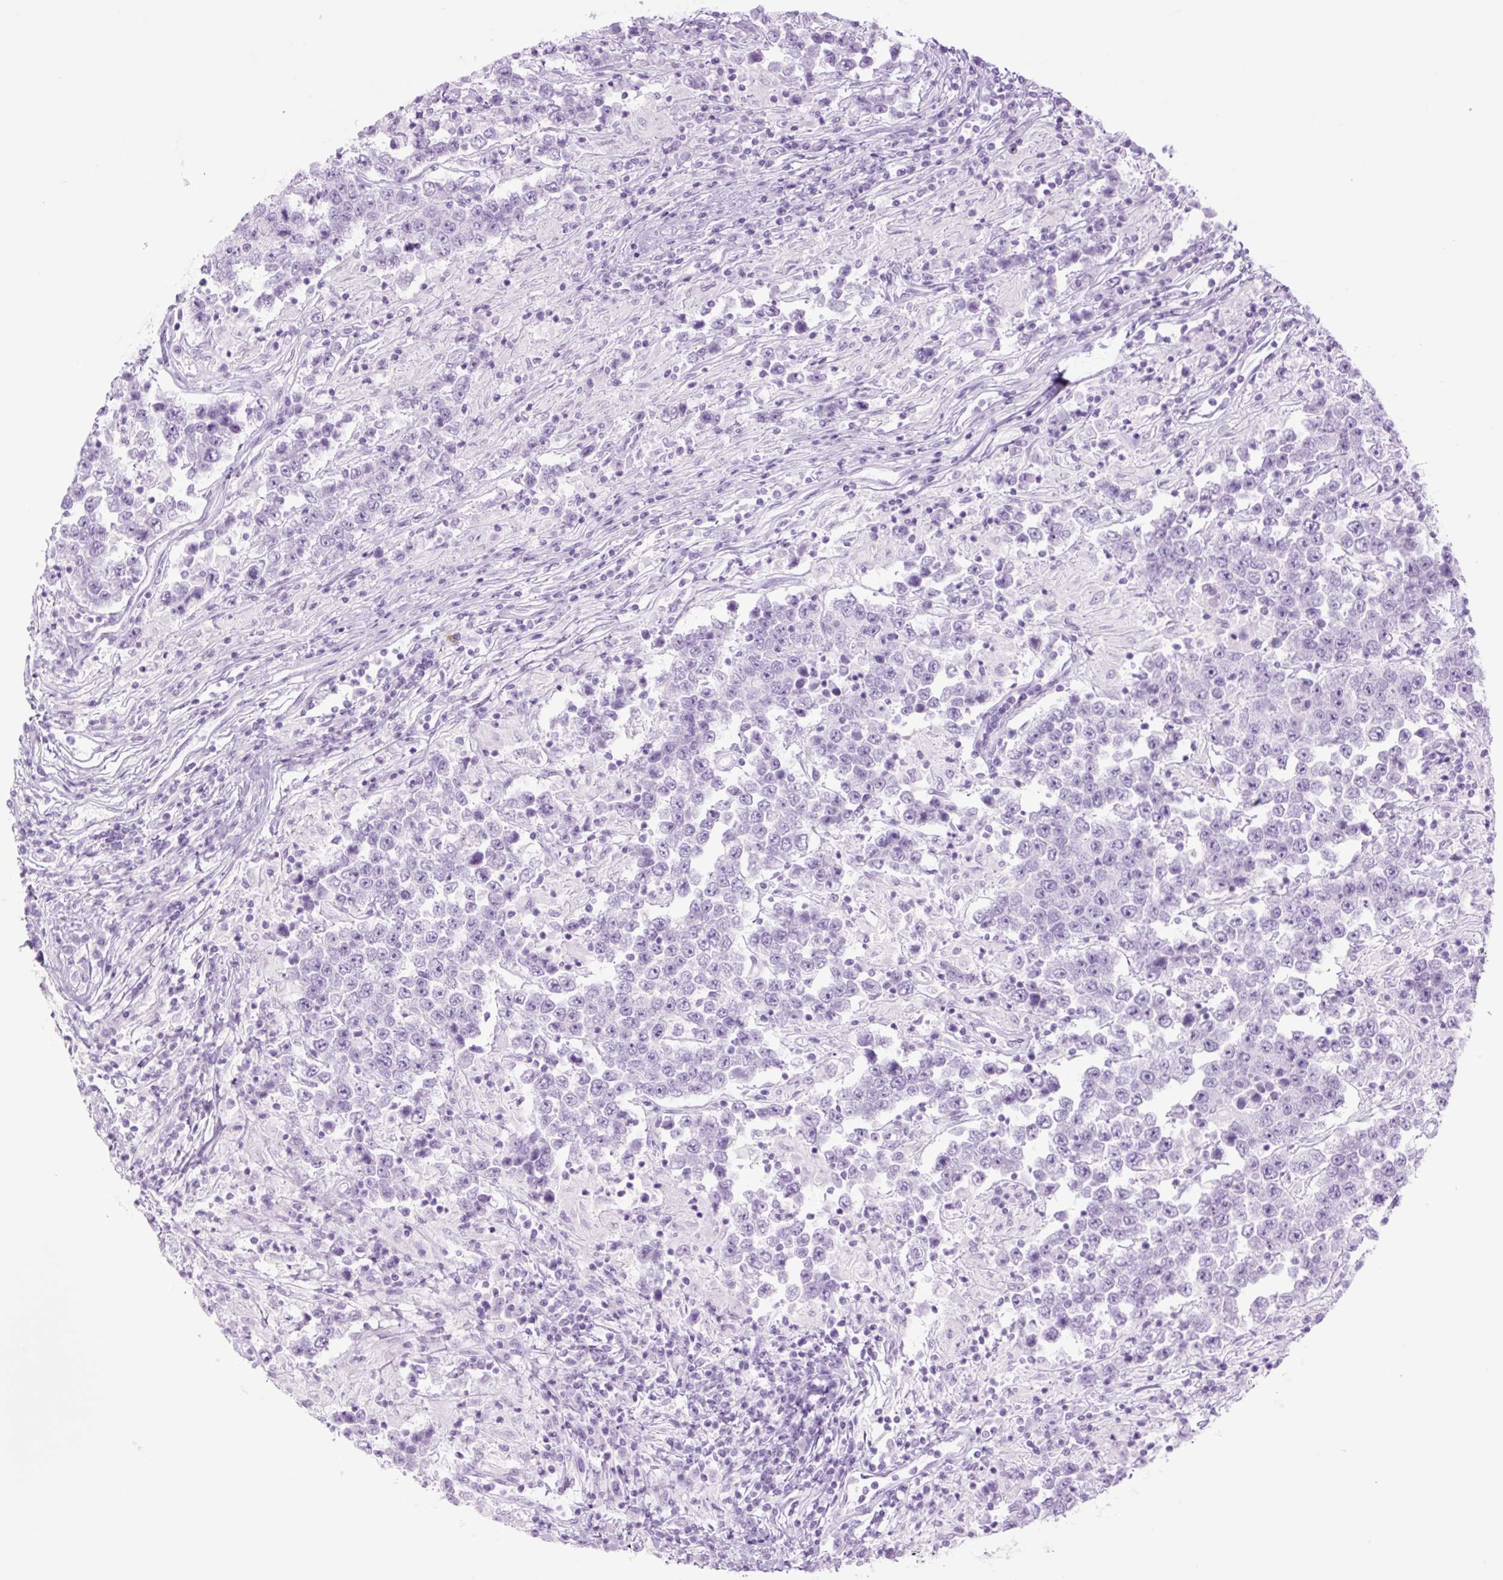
{"staining": {"intensity": "negative", "quantity": "none", "location": "none"}, "tissue": "testis cancer", "cell_type": "Tumor cells", "image_type": "cancer", "snomed": [{"axis": "morphology", "description": "Normal tissue, NOS"}, {"axis": "morphology", "description": "Urothelial carcinoma, High grade"}, {"axis": "morphology", "description": "Seminoma, NOS"}, {"axis": "morphology", "description": "Carcinoma, Embryonal, NOS"}, {"axis": "topography", "description": "Urinary bladder"}, {"axis": "topography", "description": "Testis"}], "caption": "IHC image of neoplastic tissue: human testis cancer stained with DAB (3,3'-diaminobenzidine) exhibits no significant protein positivity in tumor cells.", "gene": "TFF2", "patient": {"sex": "male", "age": 41}}